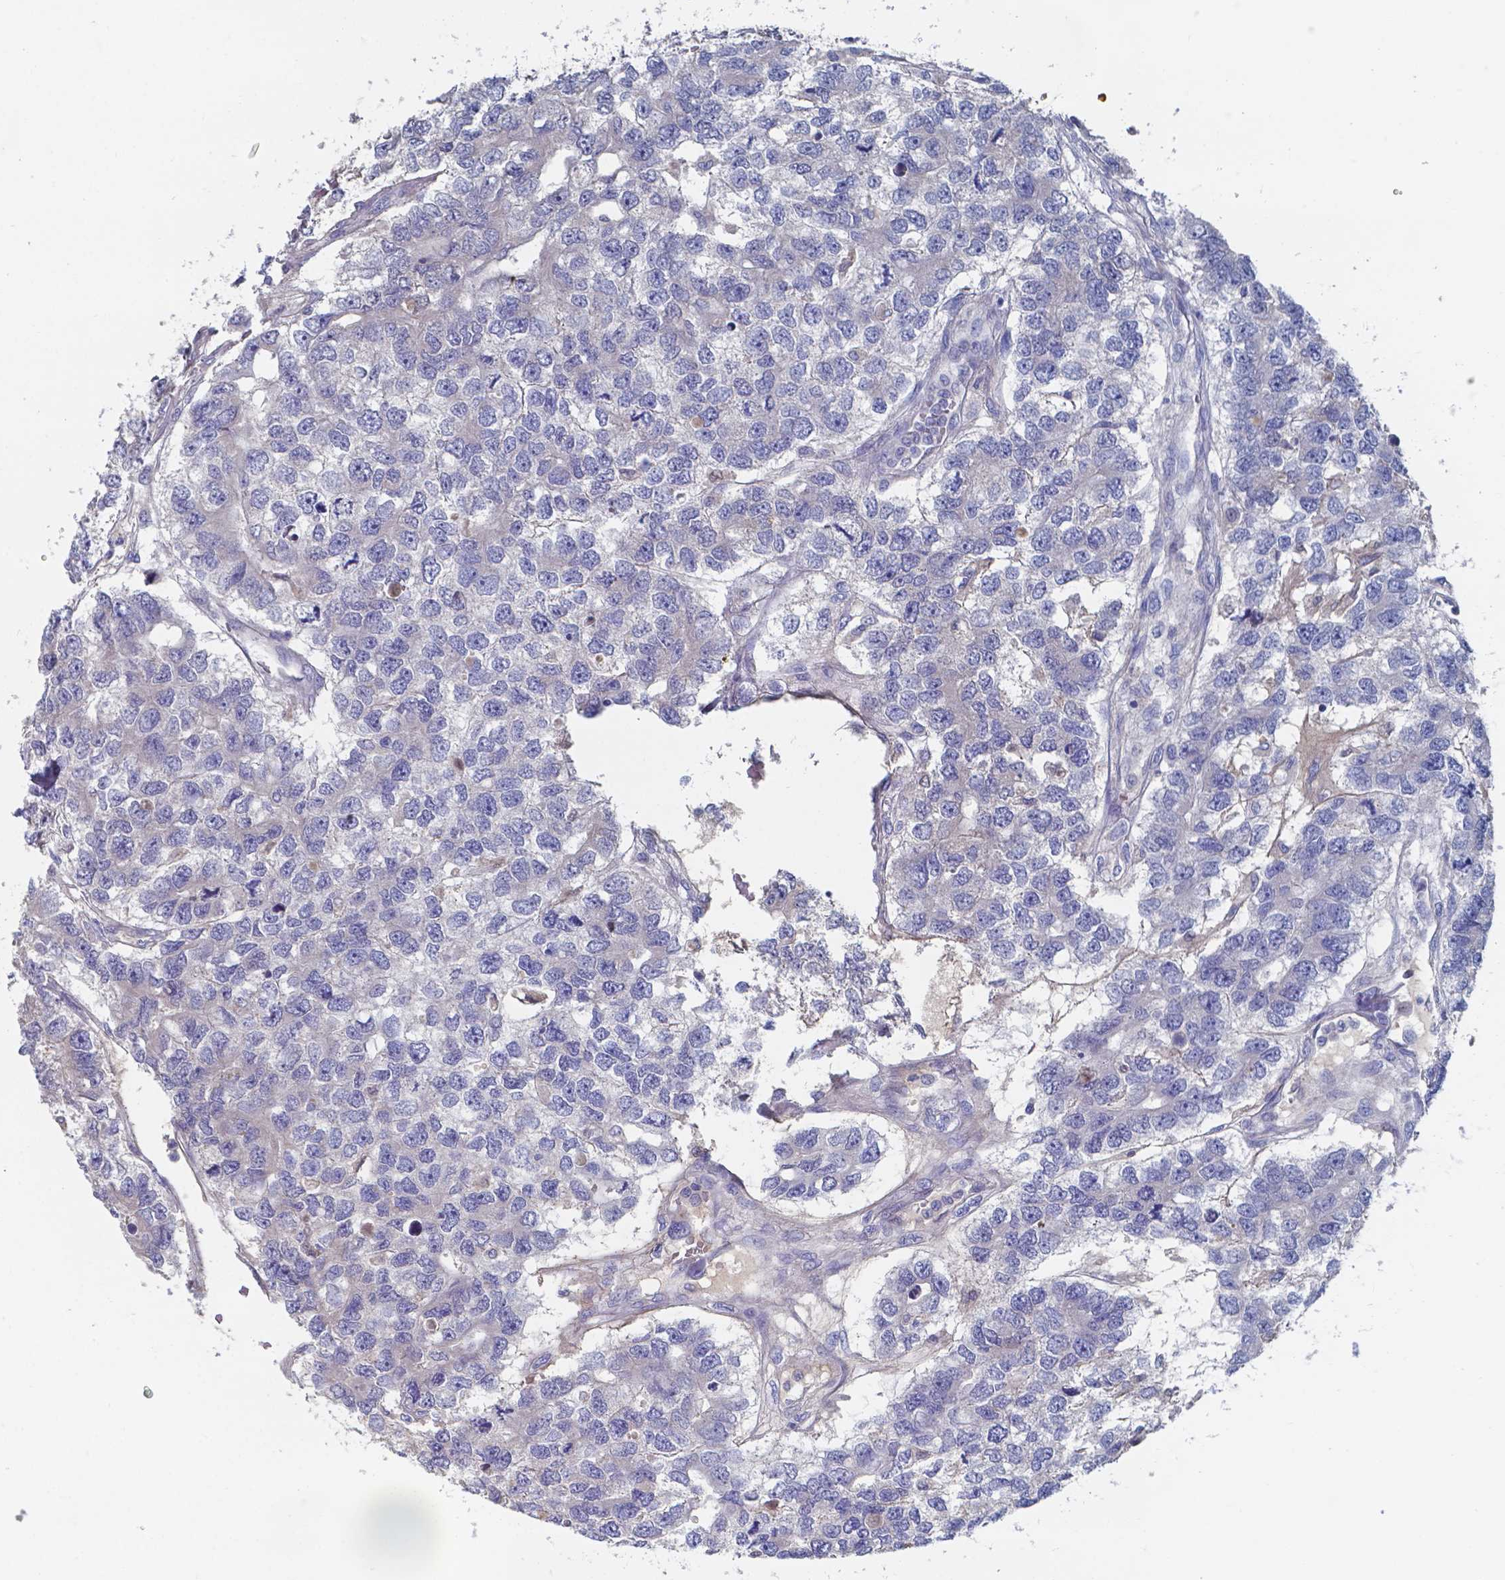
{"staining": {"intensity": "negative", "quantity": "none", "location": "none"}, "tissue": "testis cancer", "cell_type": "Tumor cells", "image_type": "cancer", "snomed": [{"axis": "morphology", "description": "Seminoma, NOS"}, {"axis": "topography", "description": "Testis"}], "caption": "This is an IHC histopathology image of human seminoma (testis). There is no staining in tumor cells.", "gene": "BTBD17", "patient": {"sex": "male", "age": 52}}